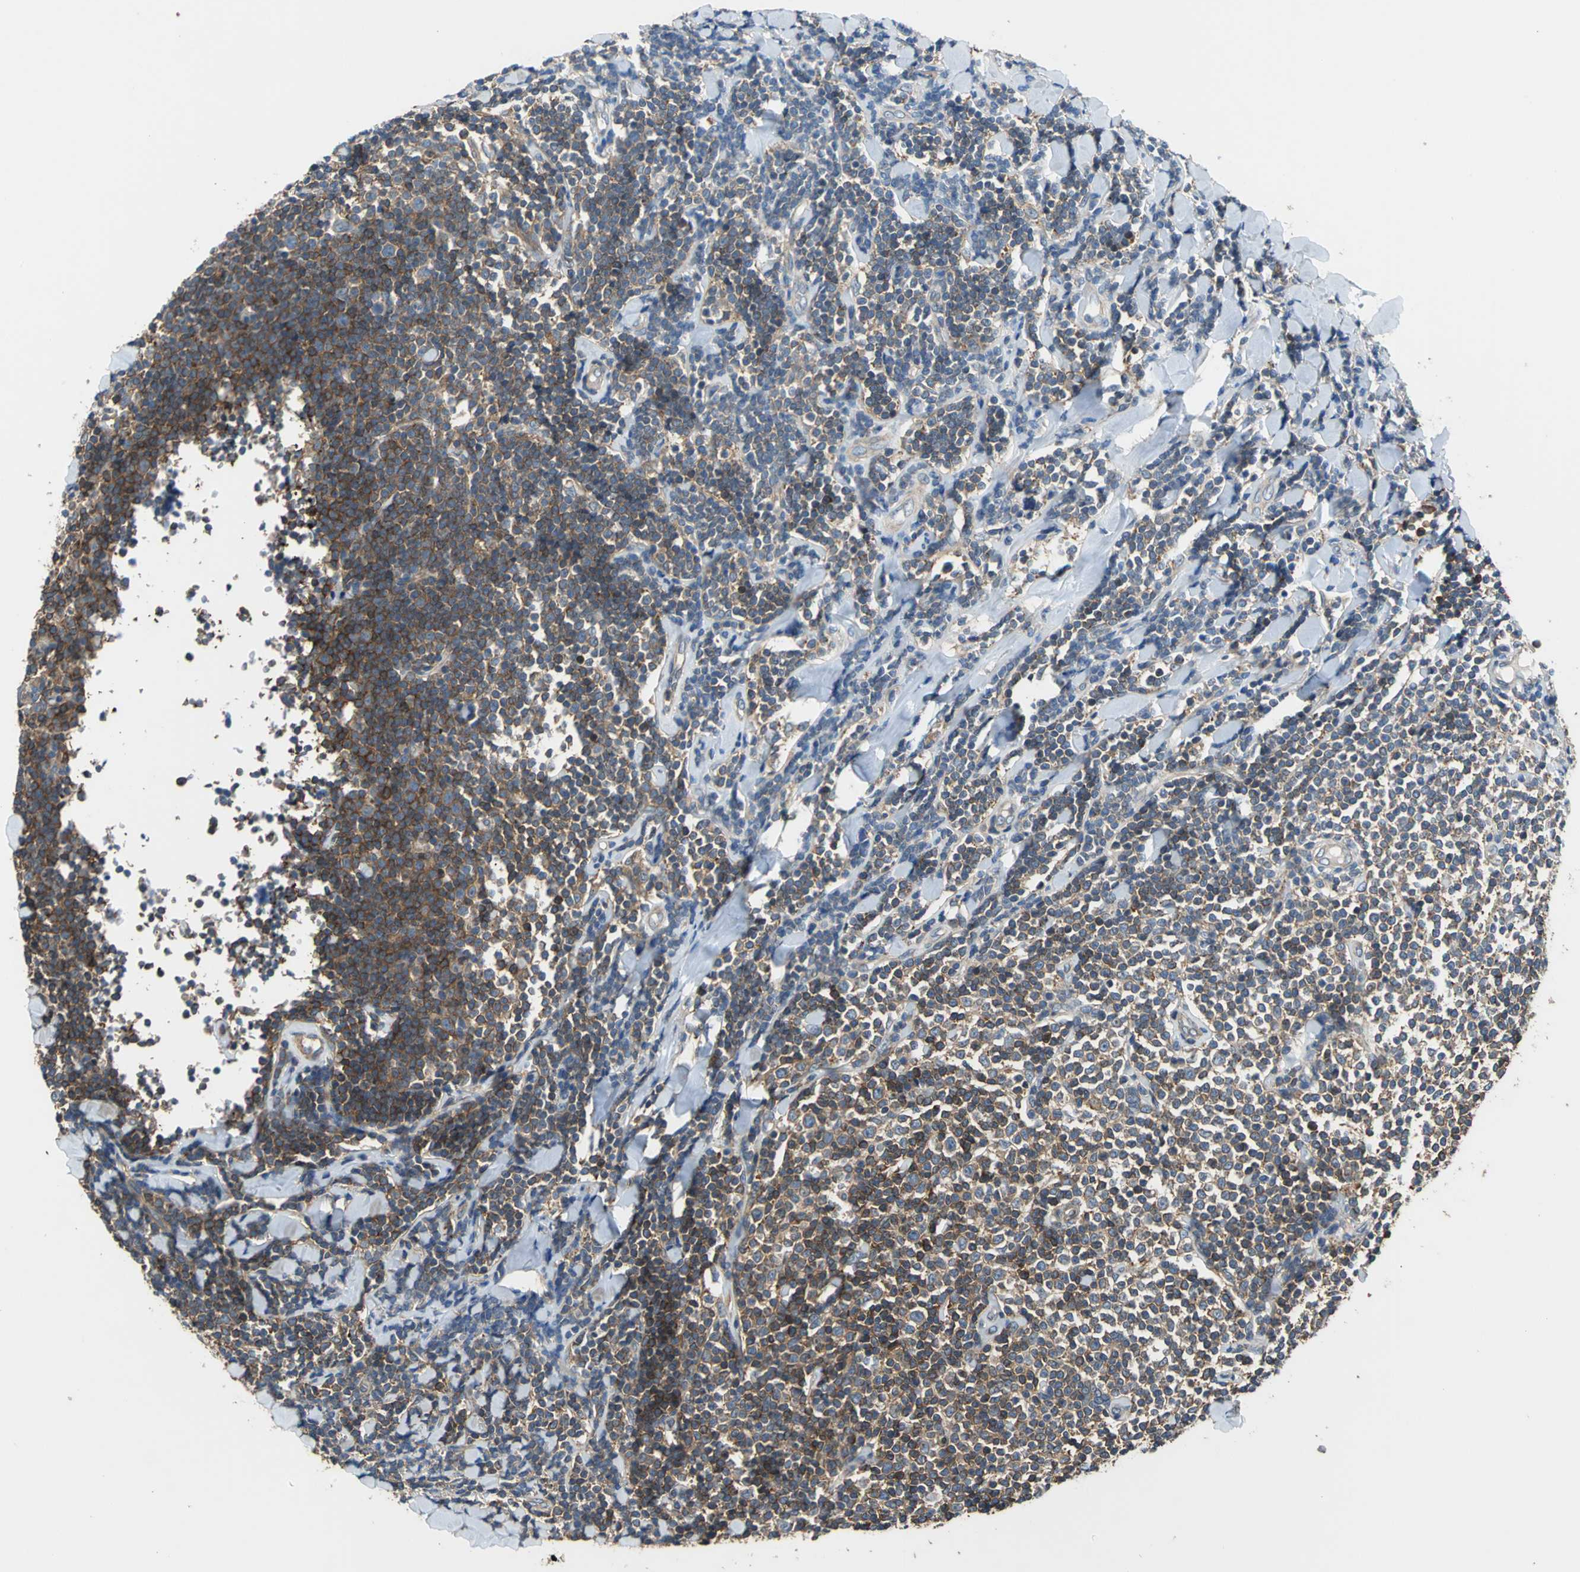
{"staining": {"intensity": "strong", "quantity": ">75%", "location": "cytoplasmic/membranous"}, "tissue": "lymphoma", "cell_type": "Tumor cells", "image_type": "cancer", "snomed": [{"axis": "morphology", "description": "Malignant lymphoma, non-Hodgkin's type, Low grade"}, {"axis": "topography", "description": "Soft tissue"}], "caption": "This is a histology image of IHC staining of malignant lymphoma, non-Hodgkin's type (low-grade), which shows strong expression in the cytoplasmic/membranous of tumor cells.", "gene": "PARVA", "patient": {"sex": "male", "age": 92}}